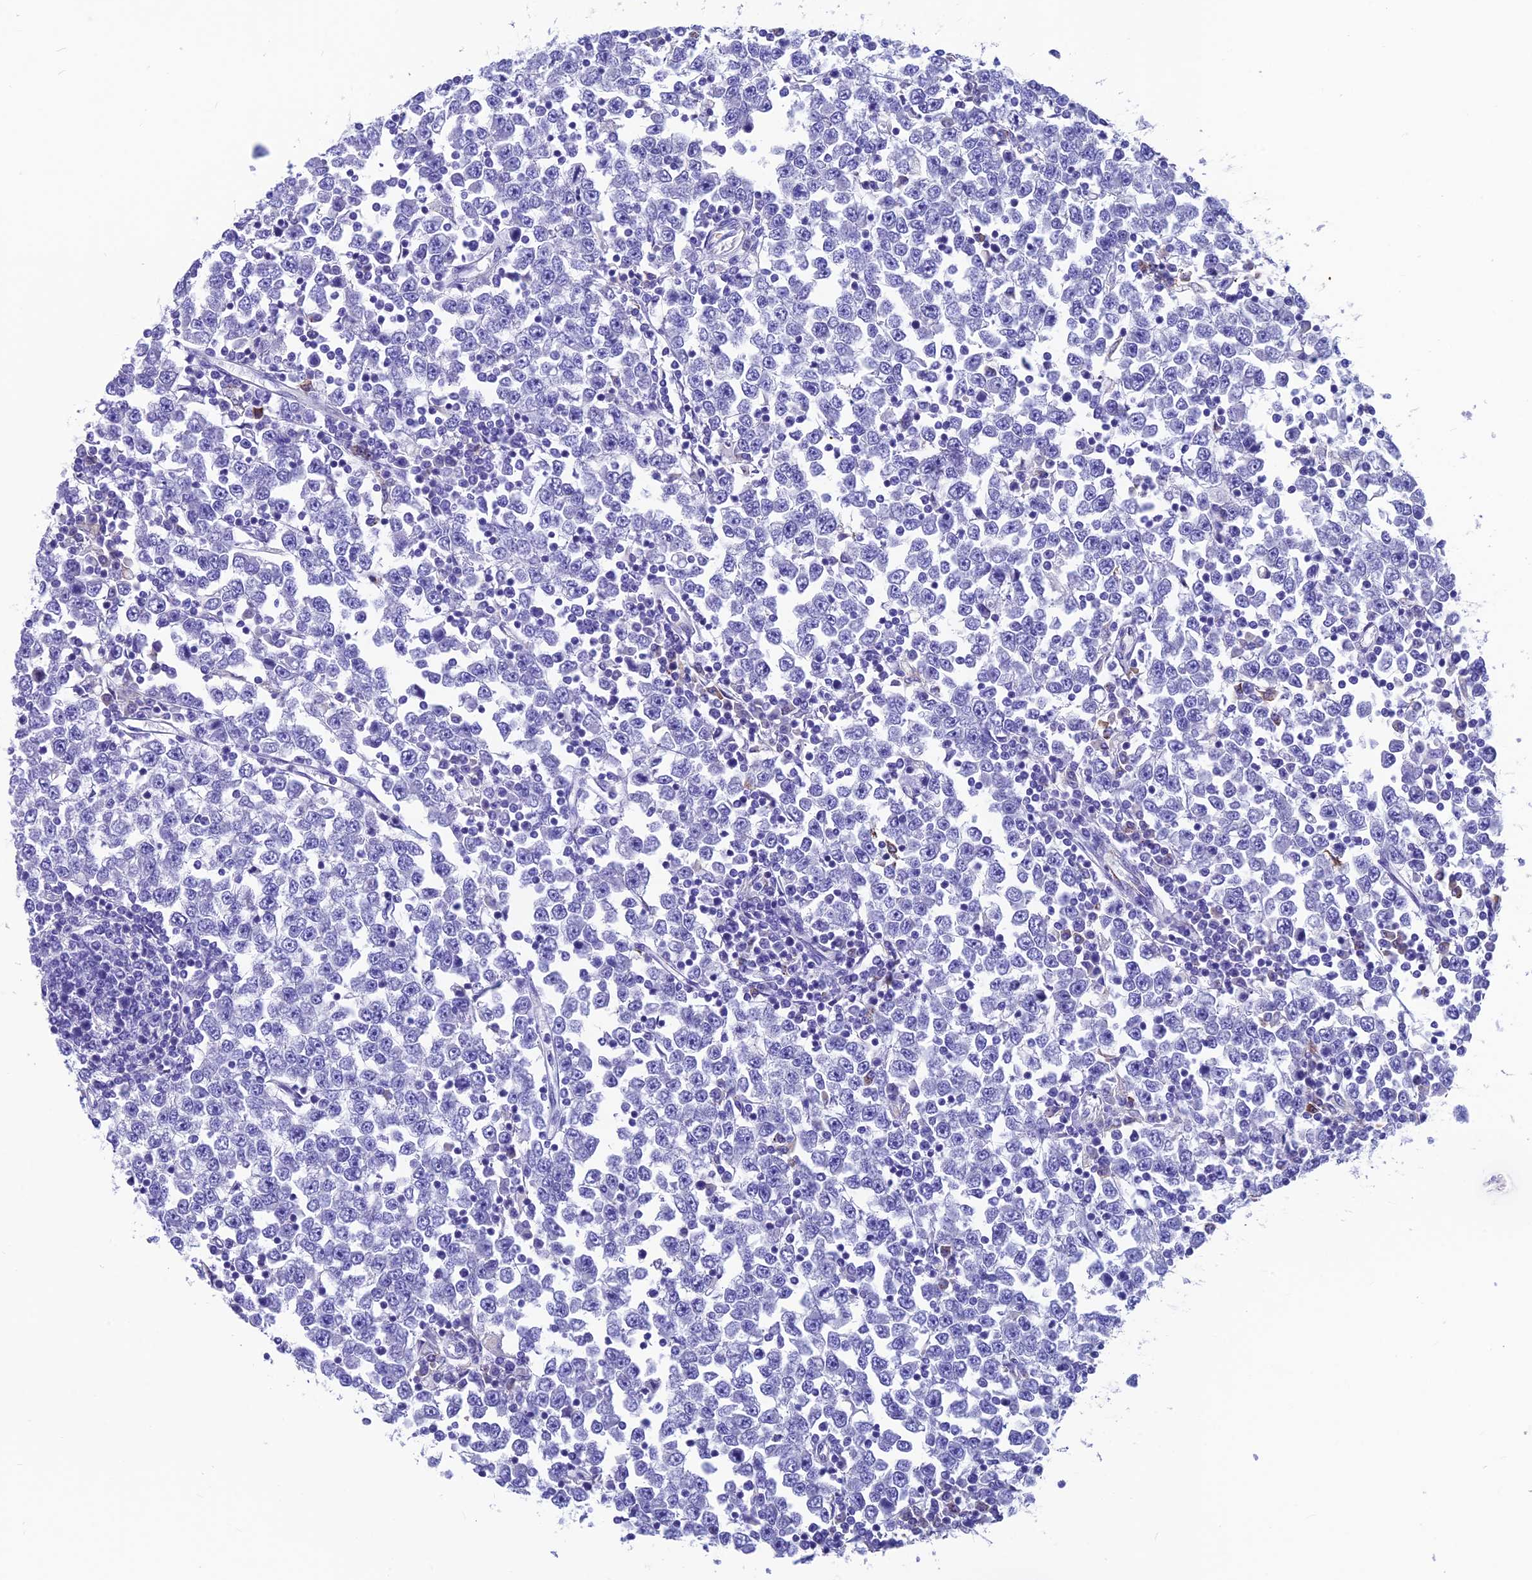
{"staining": {"intensity": "negative", "quantity": "none", "location": "none"}, "tissue": "testis cancer", "cell_type": "Tumor cells", "image_type": "cancer", "snomed": [{"axis": "morphology", "description": "Seminoma, NOS"}, {"axis": "topography", "description": "Testis"}], "caption": "Image shows no protein expression in tumor cells of testis seminoma tissue.", "gene": "GNG11", "patient": {"sex": "male", "age": 65}}